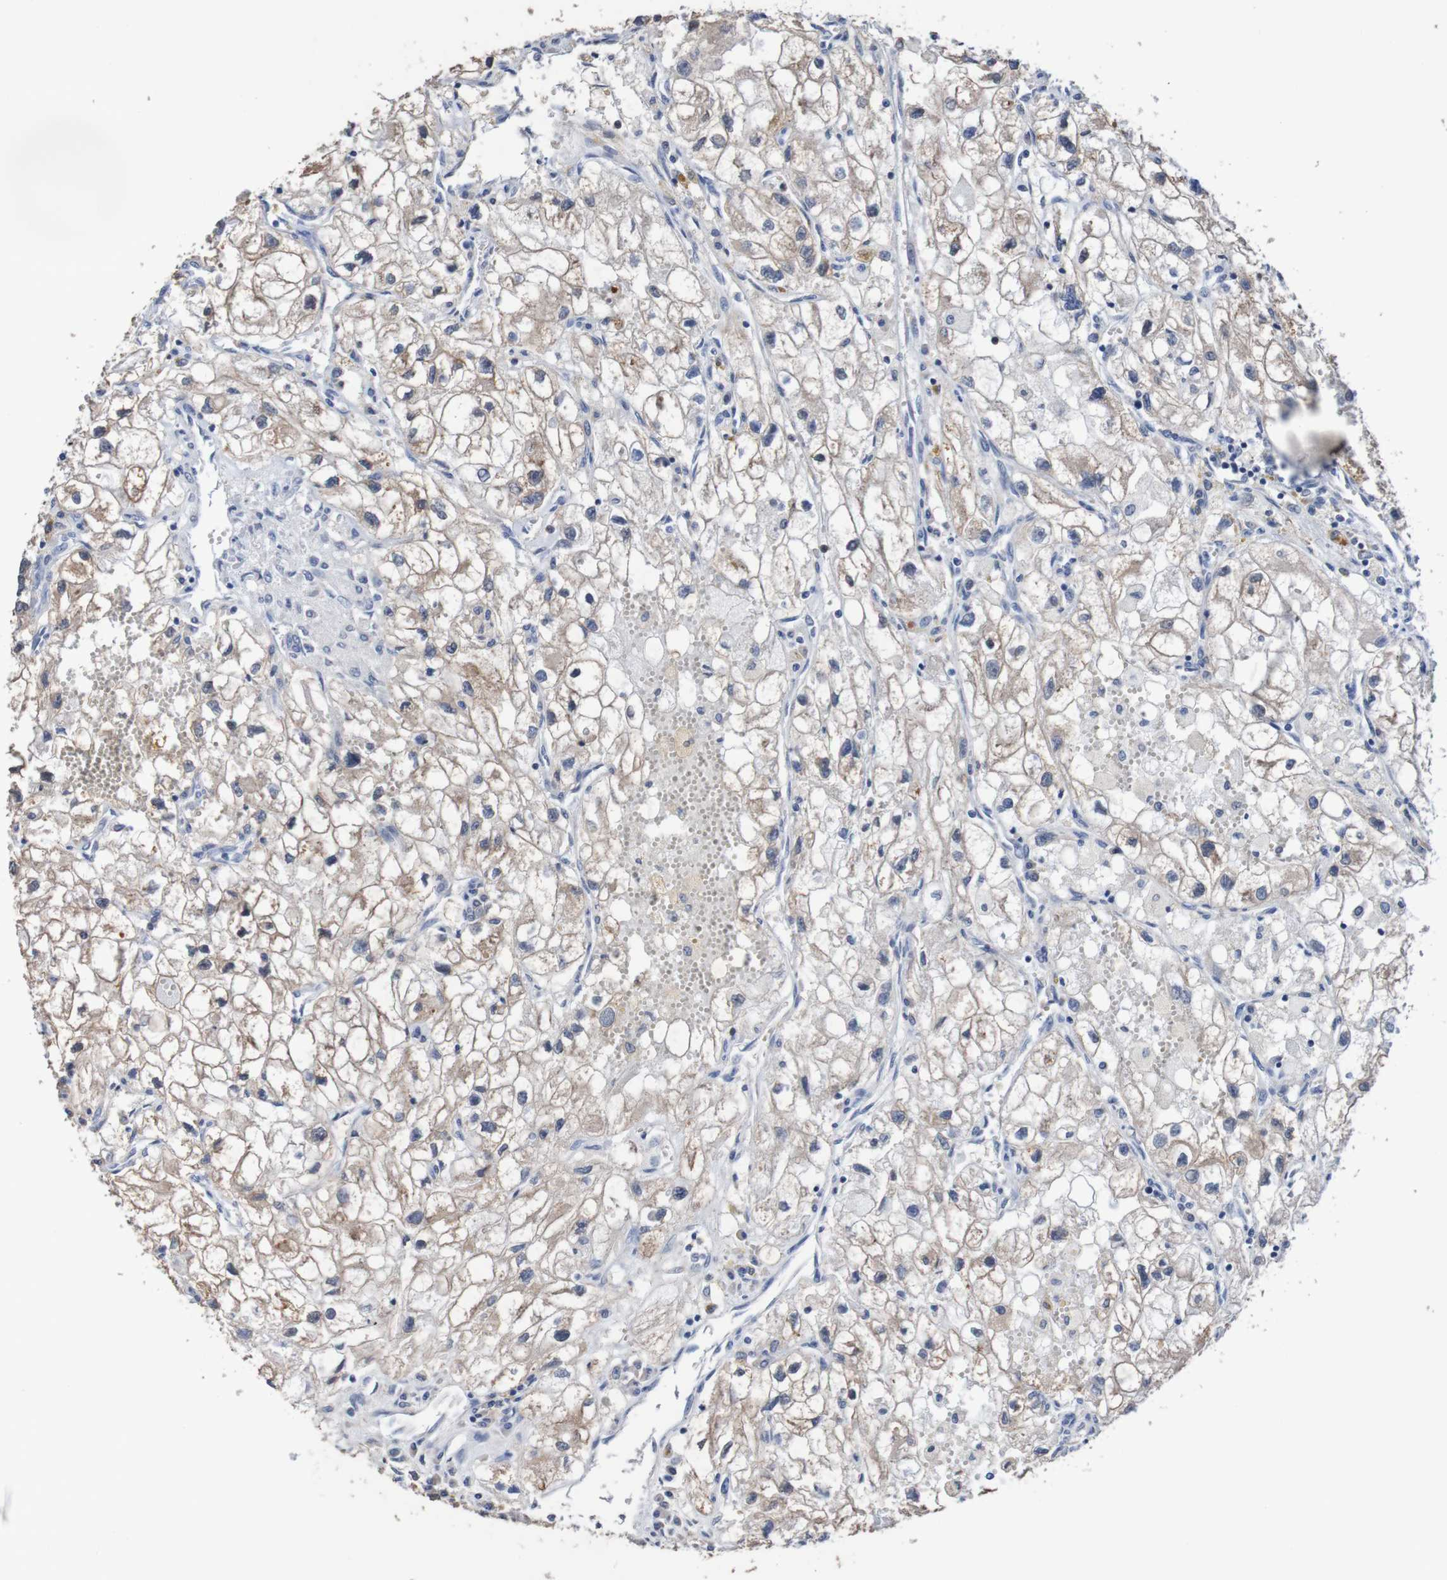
{"staining": {"intensity": "weak", "quantity": ">75%", "location": "cytoplasmic/membranous"}, "tissue": "renal cancer", "cell_type": "Tumor cells", "image_type": "cancer", "snomed": [{"axis": "morphology", "description": "Adenocarcinoma, NOS"}, {"axis": "topography", "description": "Kidney"}], "caption": "This histopathology image reveals immunohistochemistry (IHC) staining of adenocarcinoma (renal), with low weak cytoplasmic/membranous staining in approximately >75% of tumor cells.", "gene": "FIBP", "patient": {"sex": "female", "age": 70}}